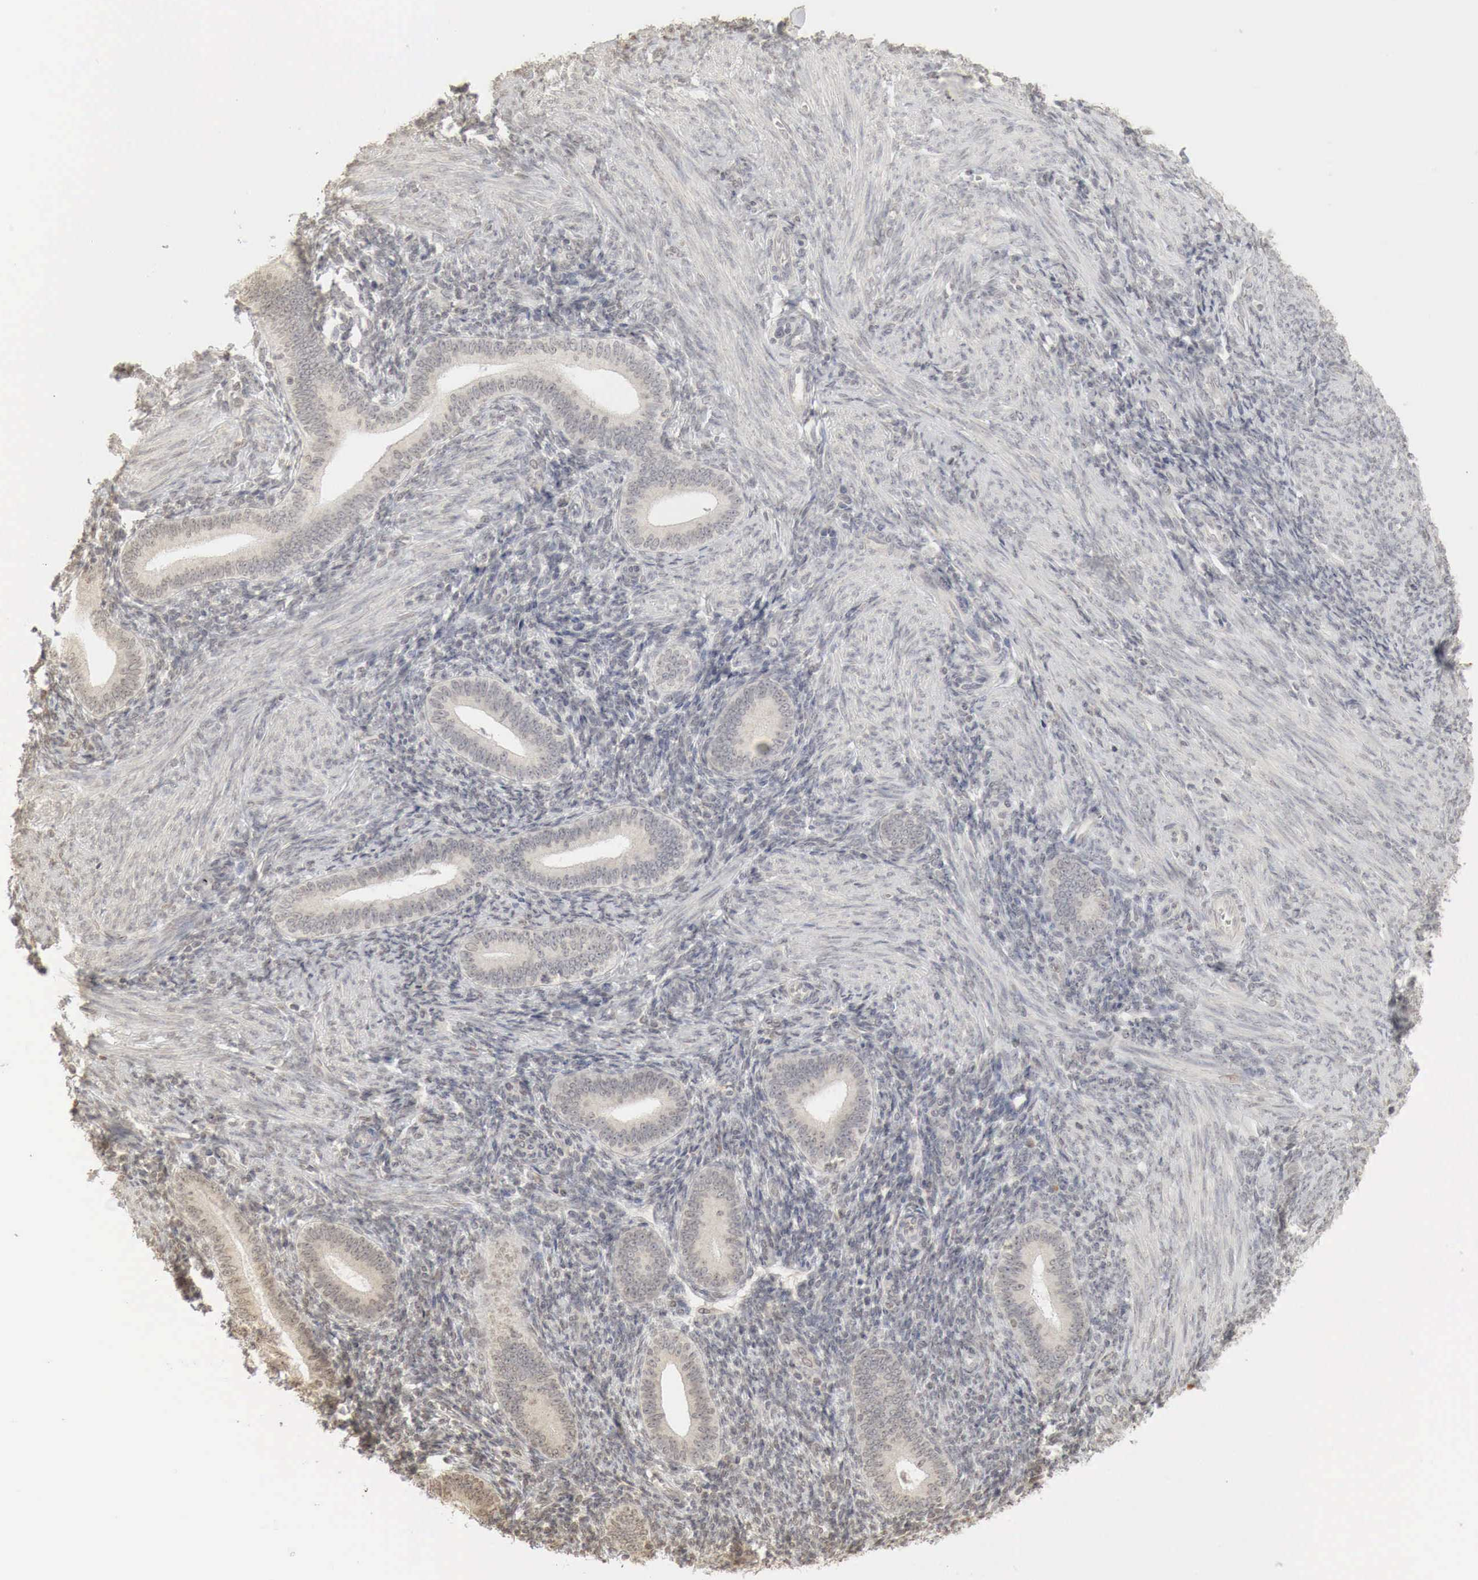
{"staining": {"intensity": "weak", "quantity": "25%-75%", "location": "nuclear"}, "tissue": "endometrium", "cell_type": "Cells in endometrial stroma", "image_type": "normal", "snomed": [{"axis": "morphology", "description": "Normal tissue, NOS"}, {"axis": "topography", "description": "Endometrium"}], "caption": "A brown stain shows weak nuclear staining of a protein in cells in endometrial stroma of benign human endometrium. (brown staining indicates protein expression, while blue staining denotes nuclei).", "gene": "ERBB4", "patient": {"sex": "female", "age": 35}}